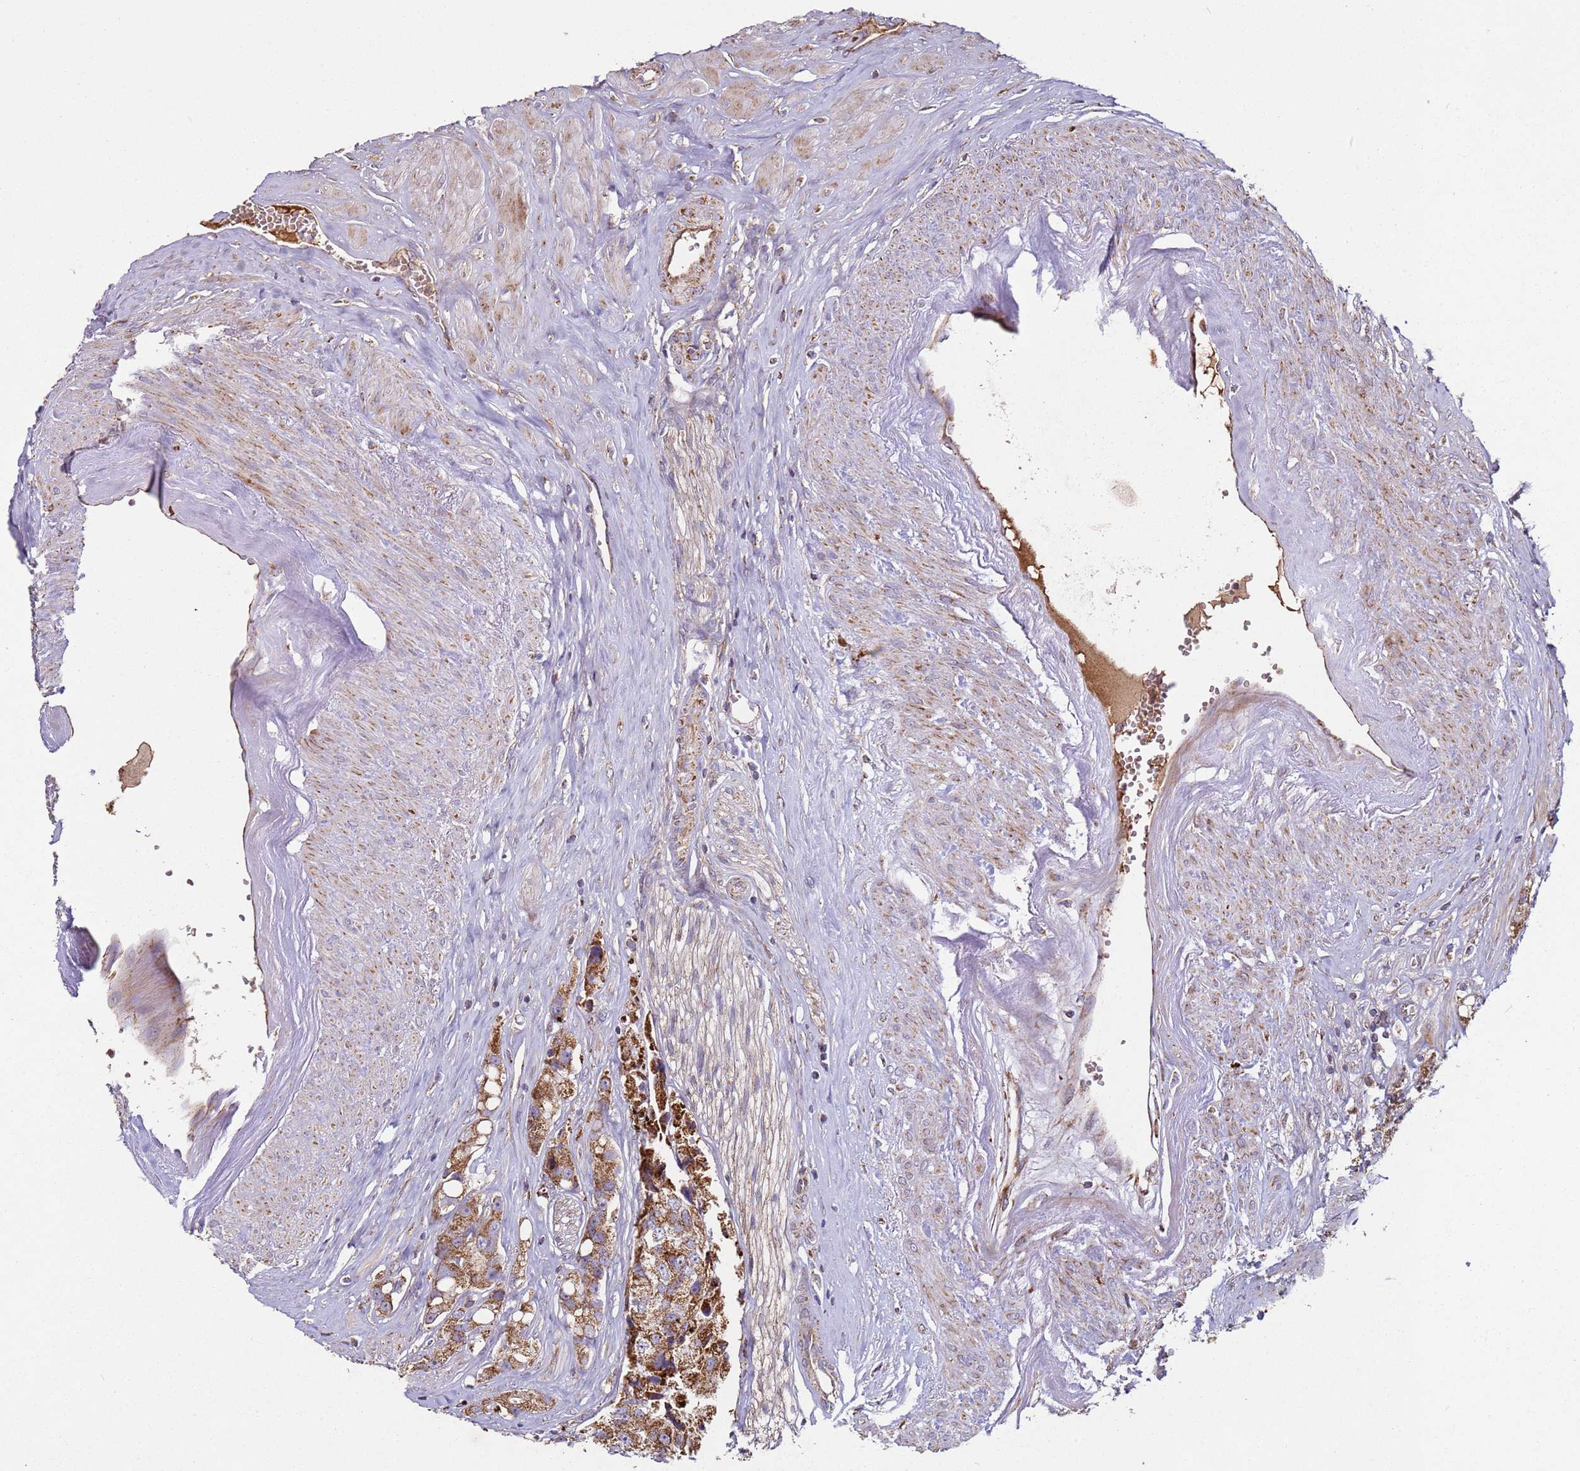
{"staining": {"intensity": "moderate", "quantity": ">75%", "location": "cytoplasmic/membranous"}, "tissue": "prostate cancer", "cell_type": "Tumor cells", "image_type": "cancer", "snomed": [{"axis": "morphology", "description": "Adenocarcinoma, High grade"}, {"axis": "topography", "description": "Prostate"}], "caption": "A micrograph showing moderate cytoplasmic/membranous positivity in approximately >75% of tumor cells in adenocarcinoma (high-grade) (prostate), as visualized by brown immunohistochemical staining.", "gene": "FBXO33", "patient": {"sex": "male", "age": 74}}